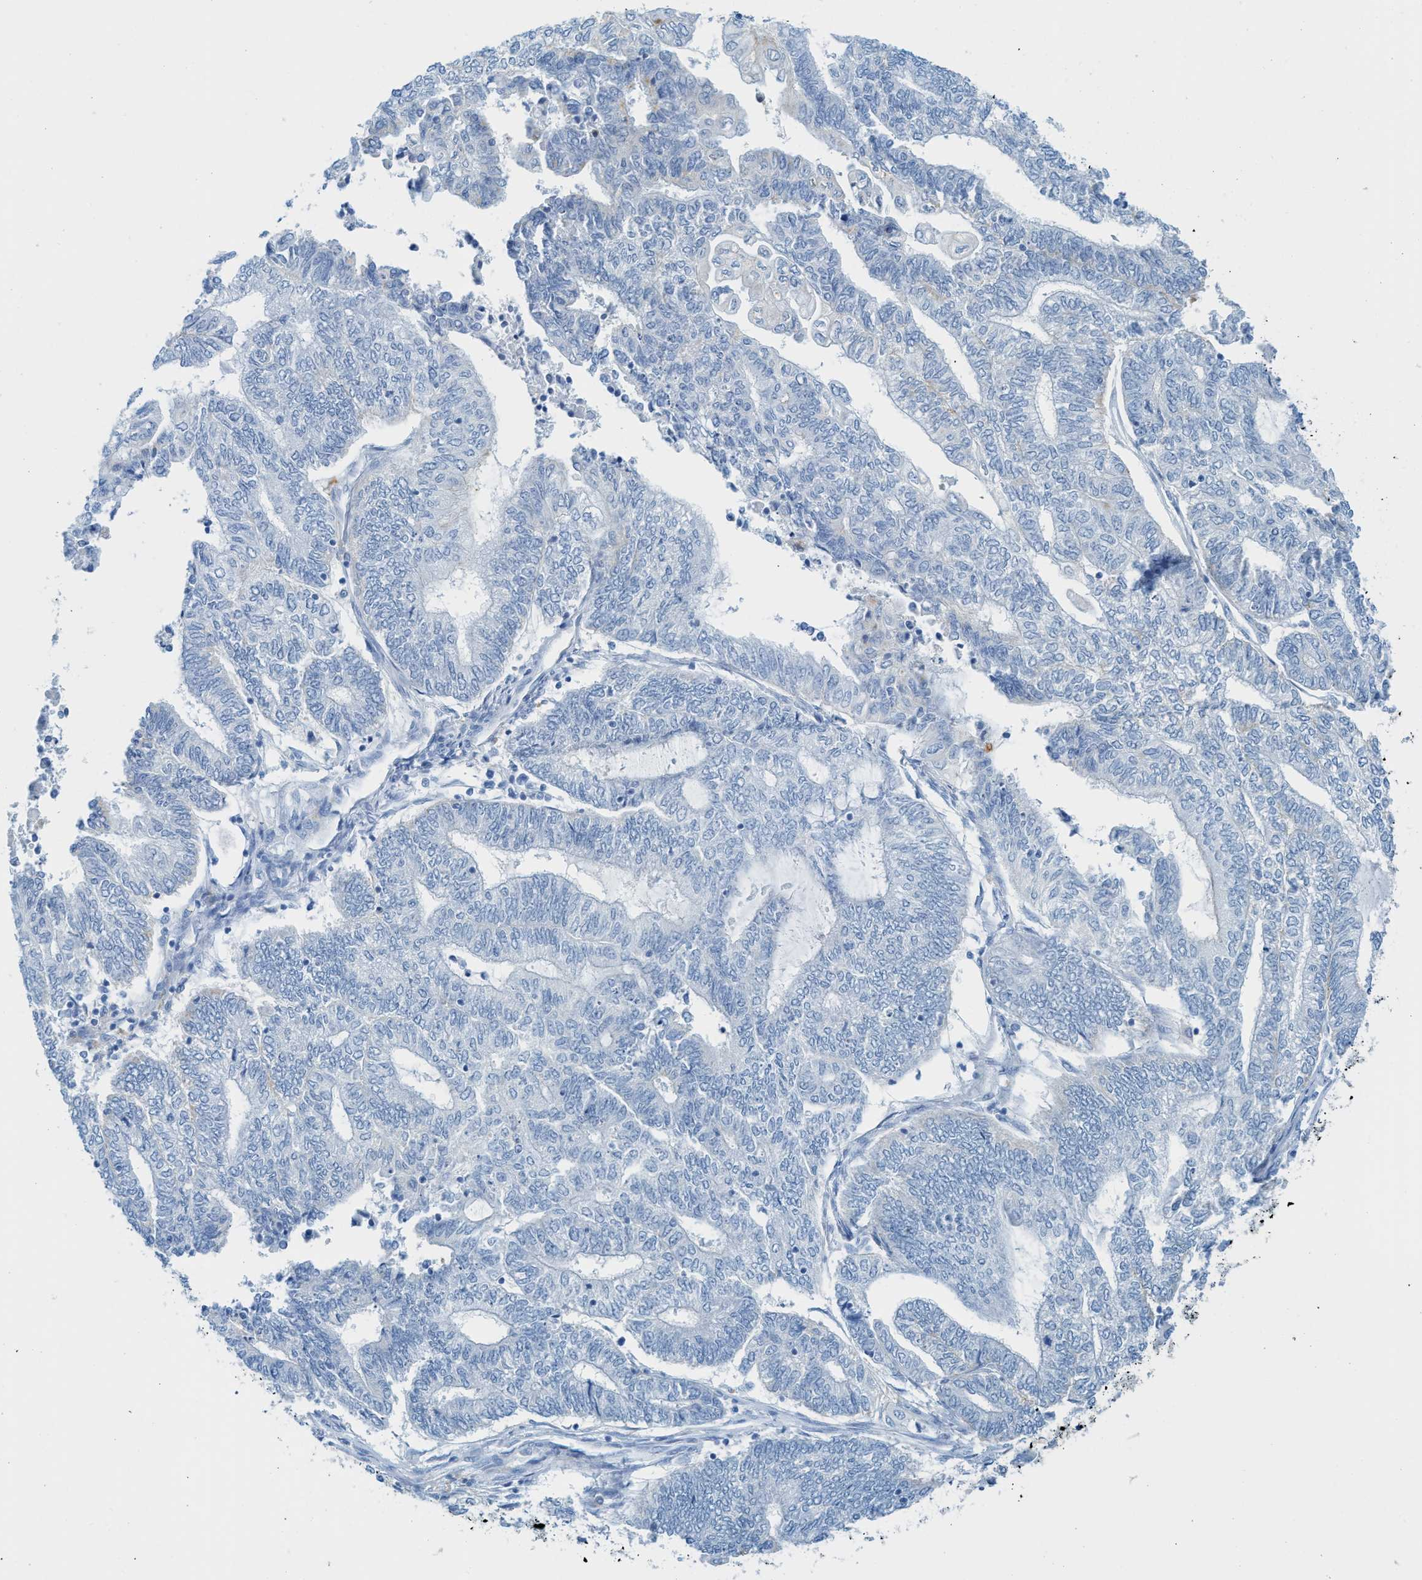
{"staining": {"intensity": "negative", "quantity": "none", "location": "none"}, "tissue": "endometrial cancer", "cell_type": "Tumor cells", "image_type": "cancer", "snomed": [{"axis": "morphology", "description": "Adenocarcinoma, NOS"}, {"axis": "topography", "description": "Uterus"}, {"axis": "topography", "description": "Endometrium"}], "caption": "Micrograph shows no significant protein positivity in tumor cells of endometrial adenocarcinoma.", "gene": "C21orf62", "patient": {"sex": "female", "age": 70}}